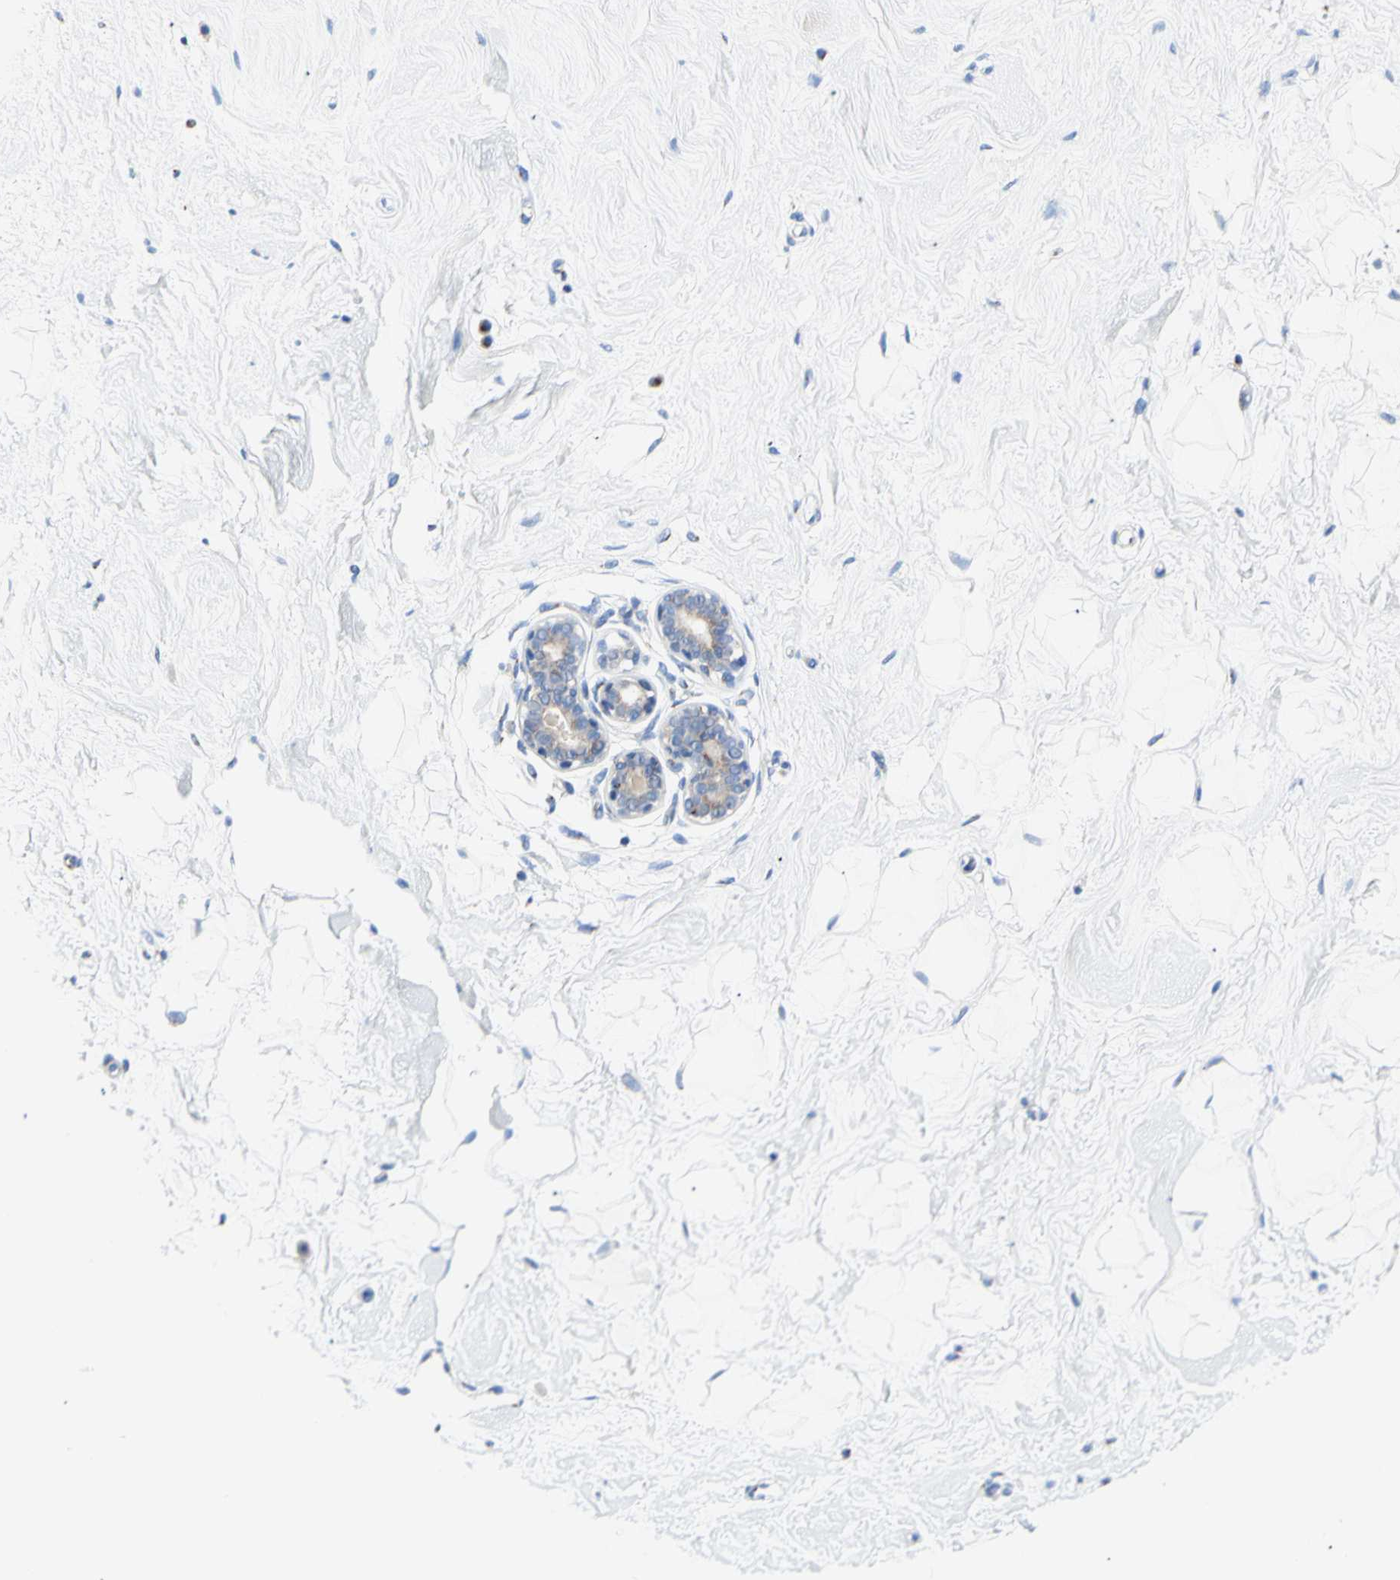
{"staining": {"intensity": "negative", "quantity": "none", "location": "none"}, "tissue": "breast", "cell_type": "Adipocytes", "image_type": "normal", "snomed": [{"axis": "morphology", "description": "Normal tissue, NOS"}, {"axis": "topography", "description": "Breast"}], "caption": "A histopathology image of breast stained for a protein shows no brown staining in adipocytes.", "gene": "GALNT2", "patient": {"sex": "female", "age": 23}}